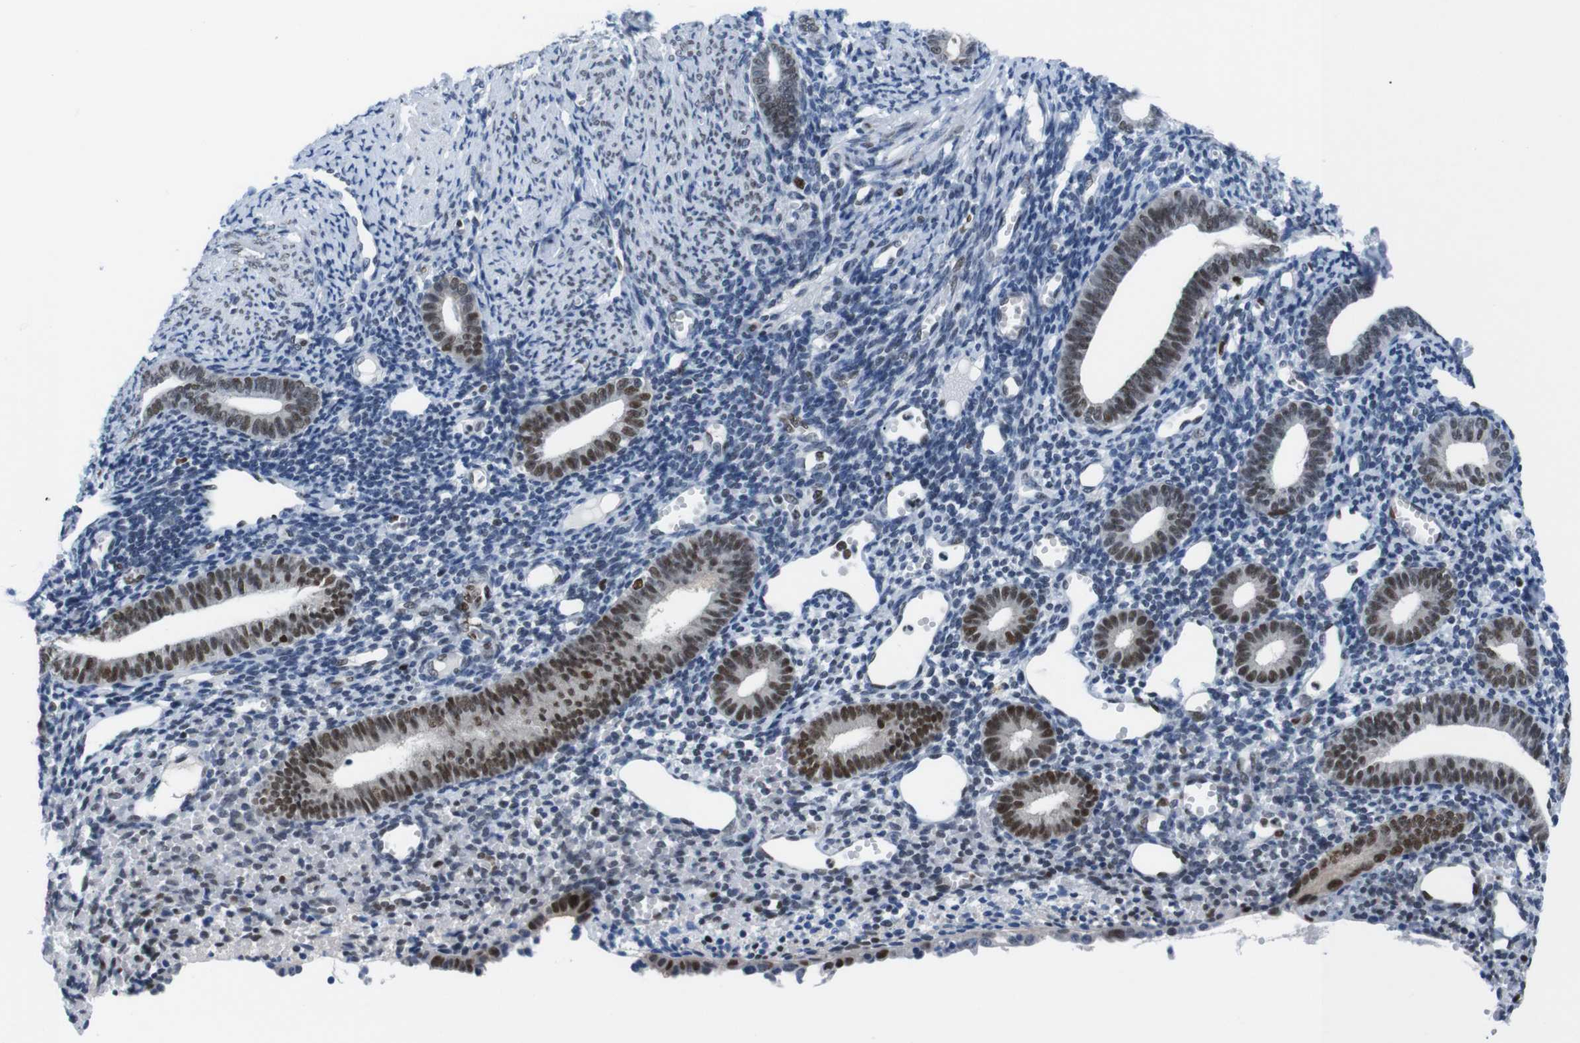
{"staining": {"intensity": "moderate", "quantity": "25%-75%", "location": "nuclear"}, "tissue": "endometrium", "cell_type": "Cells in endometrial stroma", "image_type": "normal", "snomed": [{"axis": "morphology", "description": "Normal tissue, NOS"}, {"axis": "topography", "description": "Endometrium"}], "caption": "Brown immunohistochemical staining in benign human endometrium reveals moderate nuclear positivity in about 25%-75% of cells in endometrial stroma.", "gene": "PSME3", "patient": {"sex": "female", "age": 50}}